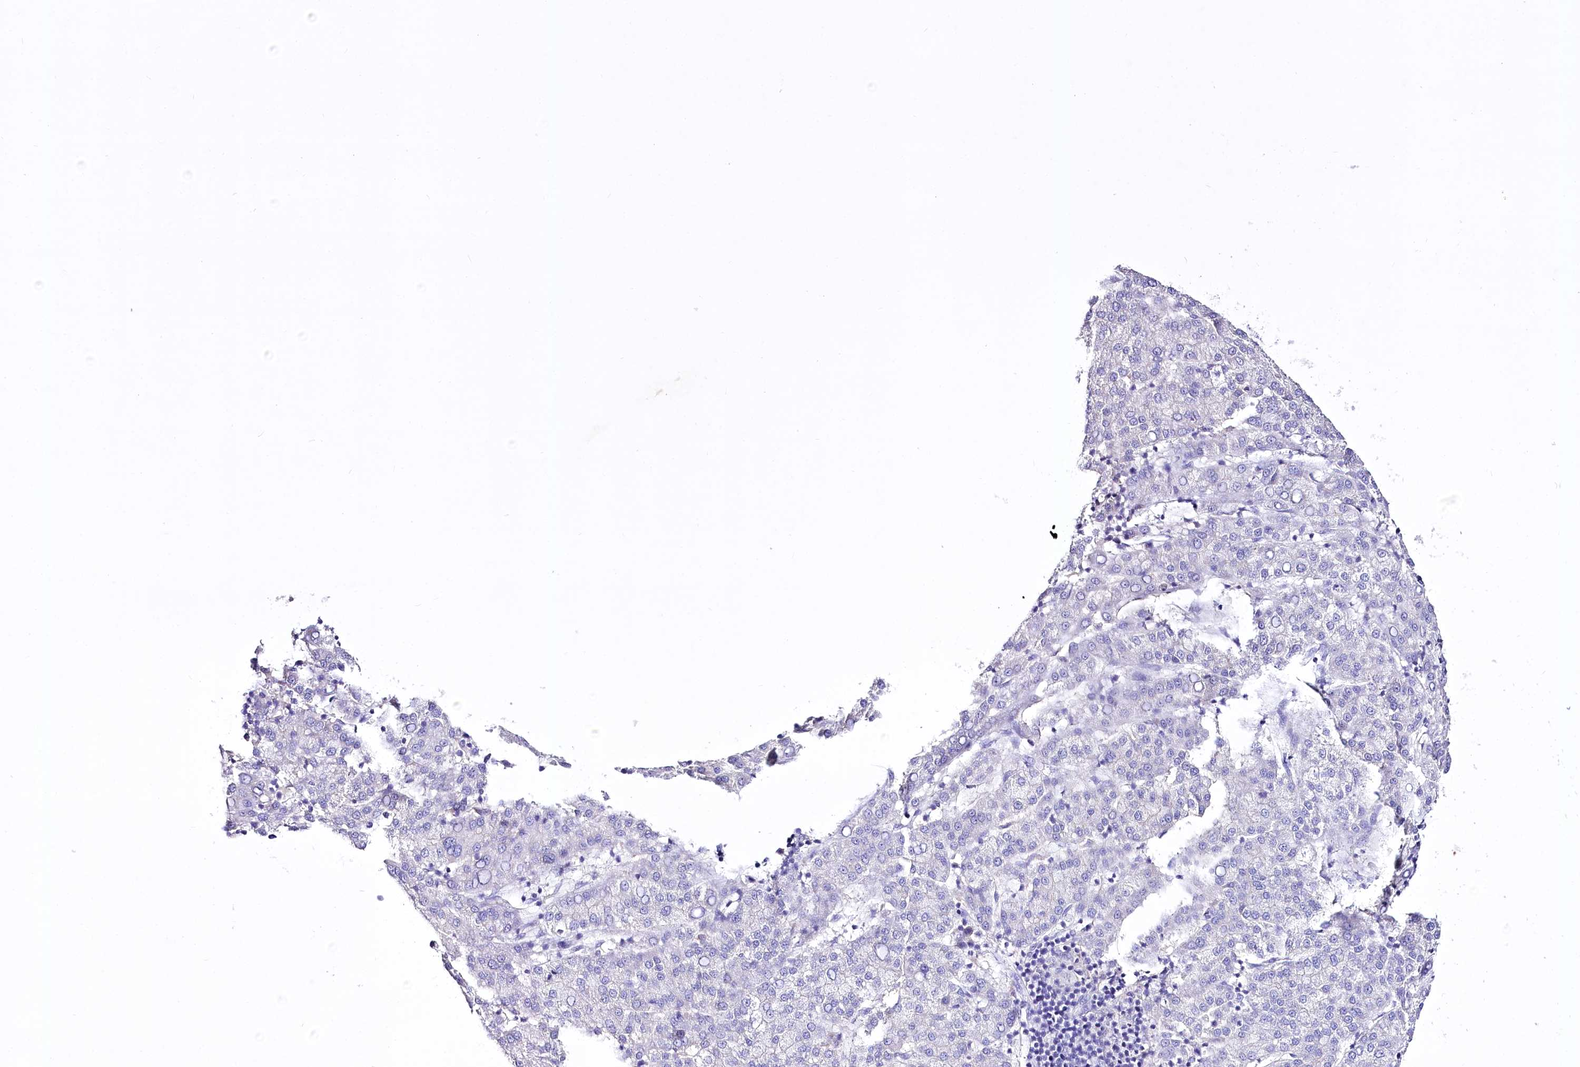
{"staining": {"intensity": "negative", "quantity": "none", "location": "none"}, "tissue": "liver cancer", "cell_type": "Tumor cells", "image_type": "cancer", "snomed": [{"axis": "morphology", "description": "Carcinoma, Hepatocellular, NOS"}, {"axis": "topography", "description": "Liver"}], "caption": "Hepatocellular carcinoma (liver) was stained to show a protein in brown. There is no significant positivity in tumor cells.", "gene": "LRRC34", "patient": {"sex": "female", "age": 58}}